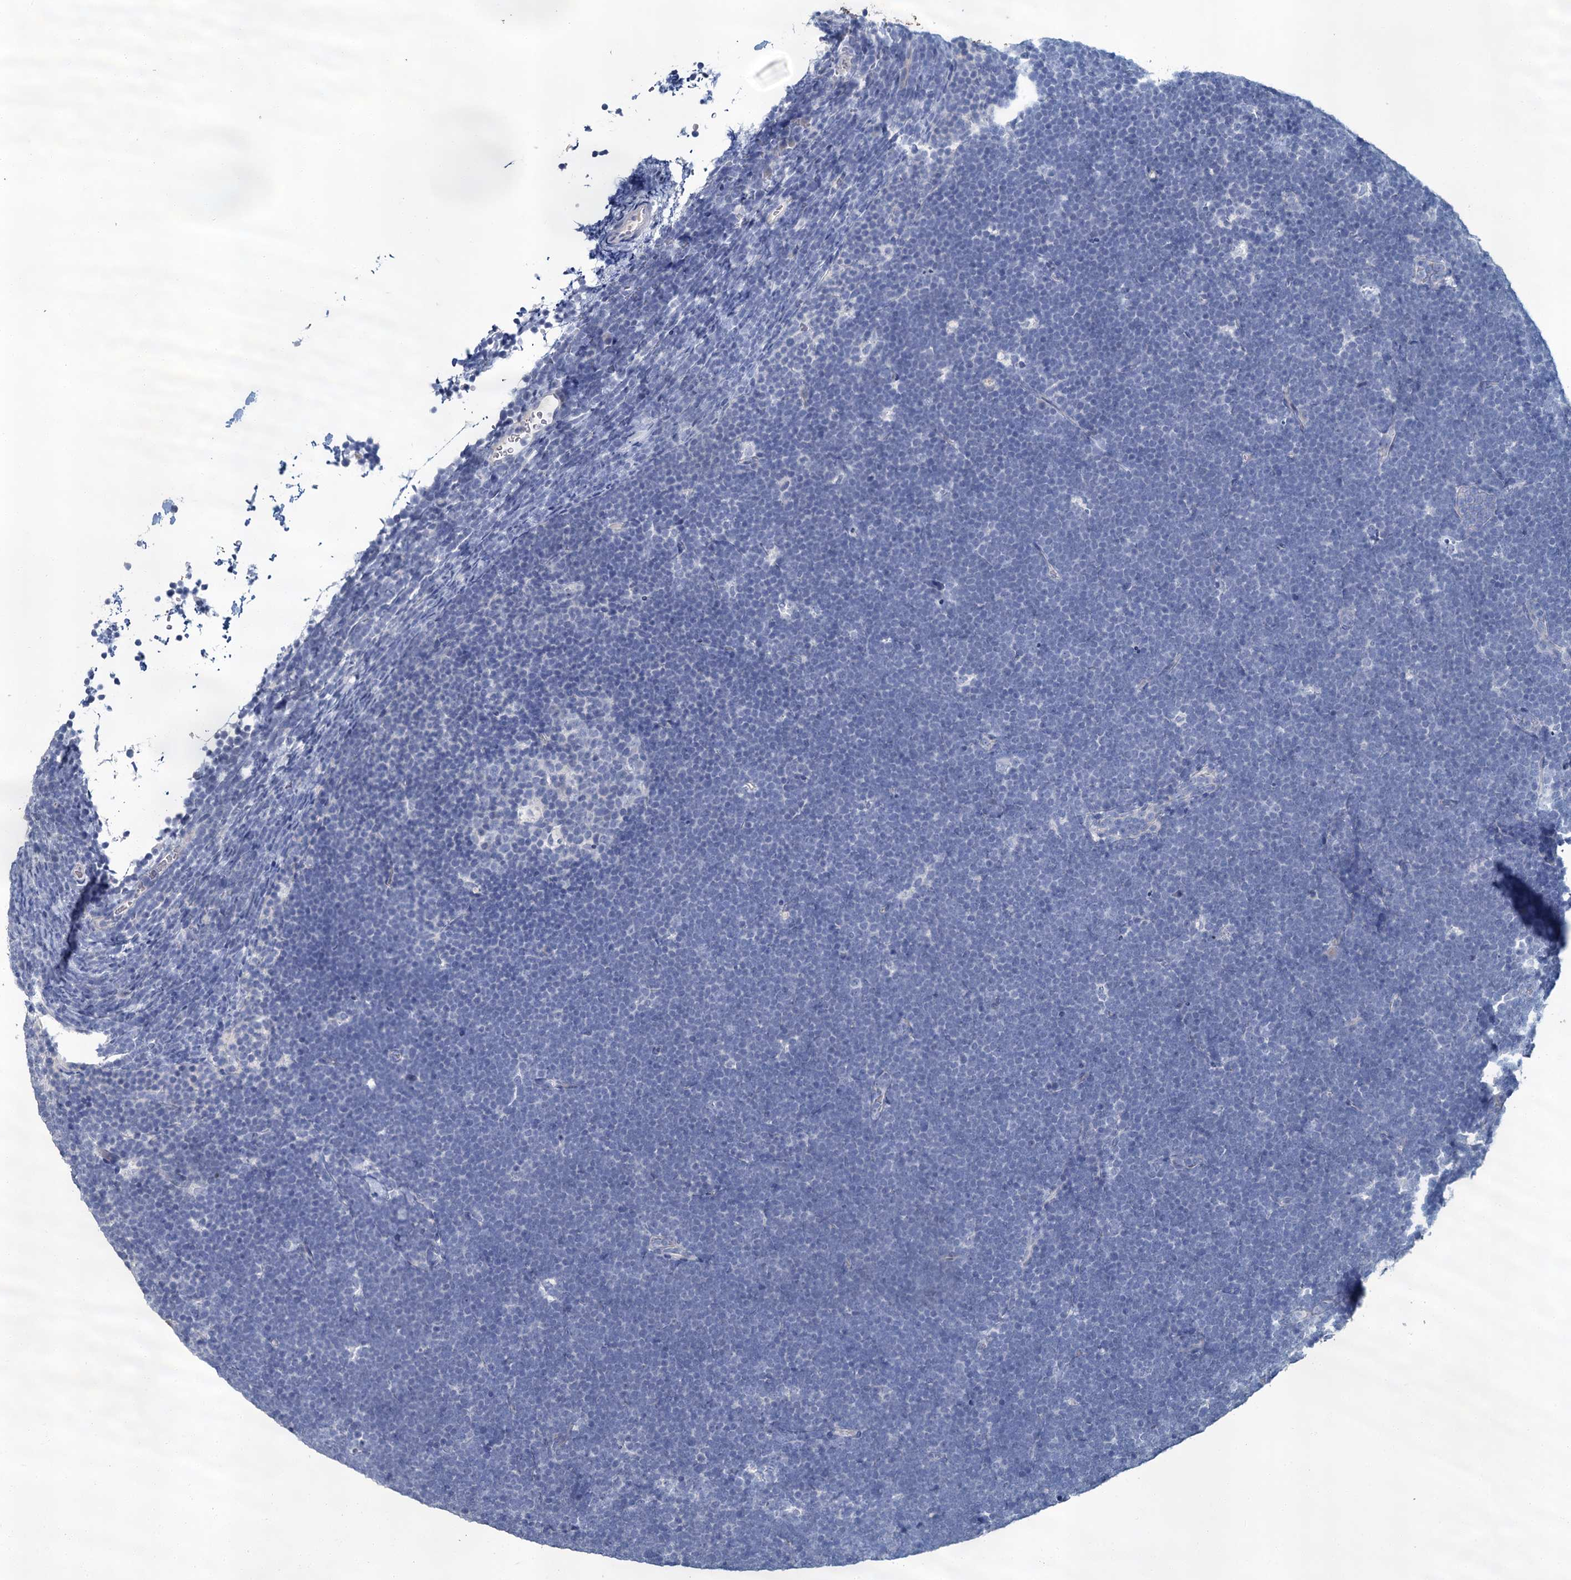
{"staining": {"intensity": "negative", "quantity": "none", "location": "none"}, "tissue": "lymphoma", "cell_type": "Tumor cells", "image_type": "cancer", "snomed": [{"axis": "morphology", "description": "Malignant lymphoma, non-Hodgkin's type, High grade"}, {"axis": "topography", "description": "Lymph node"}], "caption": "This is an immunohistochemistry (IHC) histopathology image of lymphoma. There is no staining in tumor cells.", "gene": "SNCB", "patient": {"sex": "male", "age": 13}}